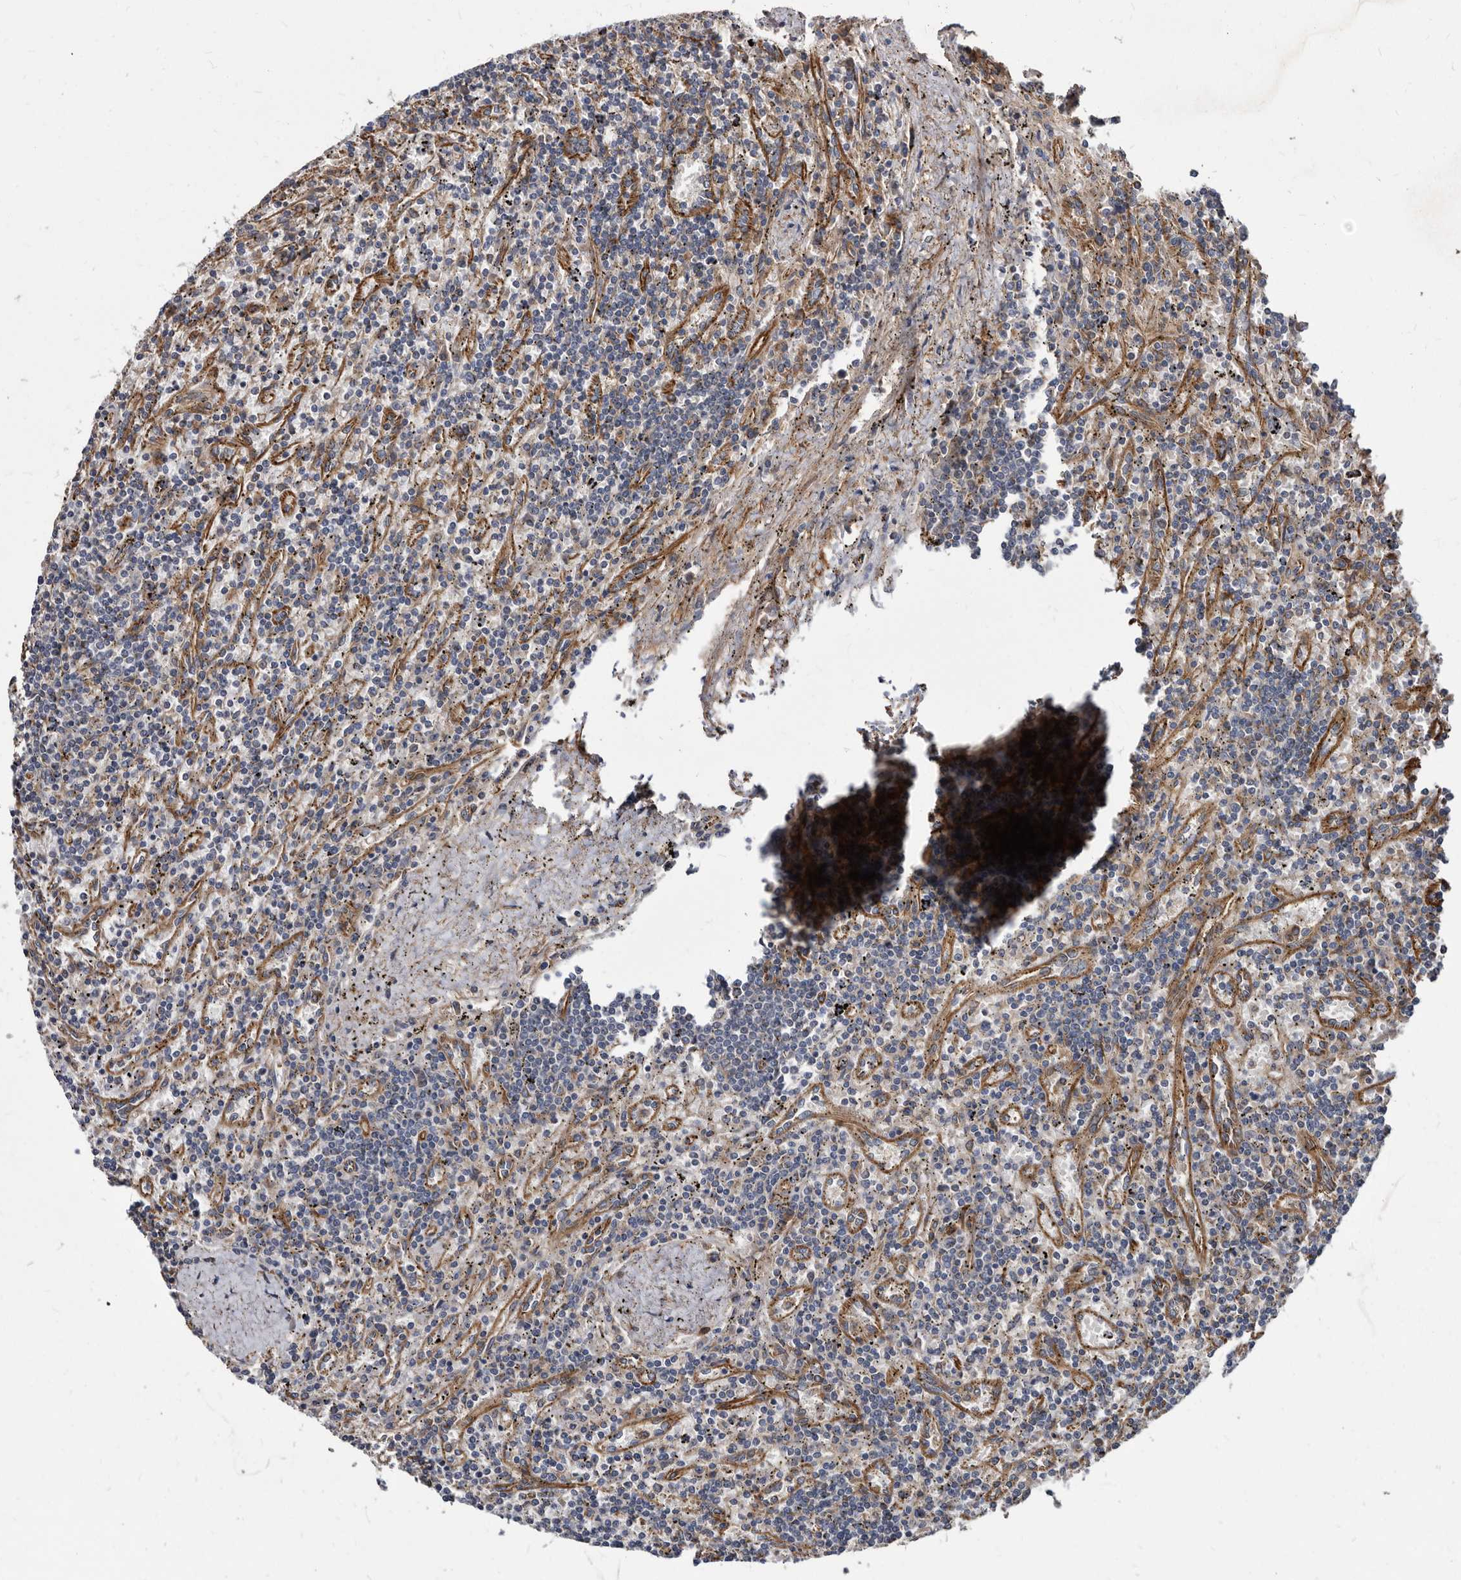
{"staining": {"intensity": "negative", "quantity": "none", "location": "none"}, "tissue": "lymphoma", "cell_type": "Tumor cells", "image_type": "cancer", "snomed": [{"axis": "morphology", "description": "Malignant lymphoma, non-Hodgkin's type, Low grade"}, {"axis": "topography", "description": "Spleen"}], "caption": "The immunohistochemistry (IHC) micrograph has no significant positivity in tumor cells of low-grade malignant lymphoma, non-Hodgkin's type tissue.", "gene": "KCTD20", "patient": {"sex": "male", "age": 76}}